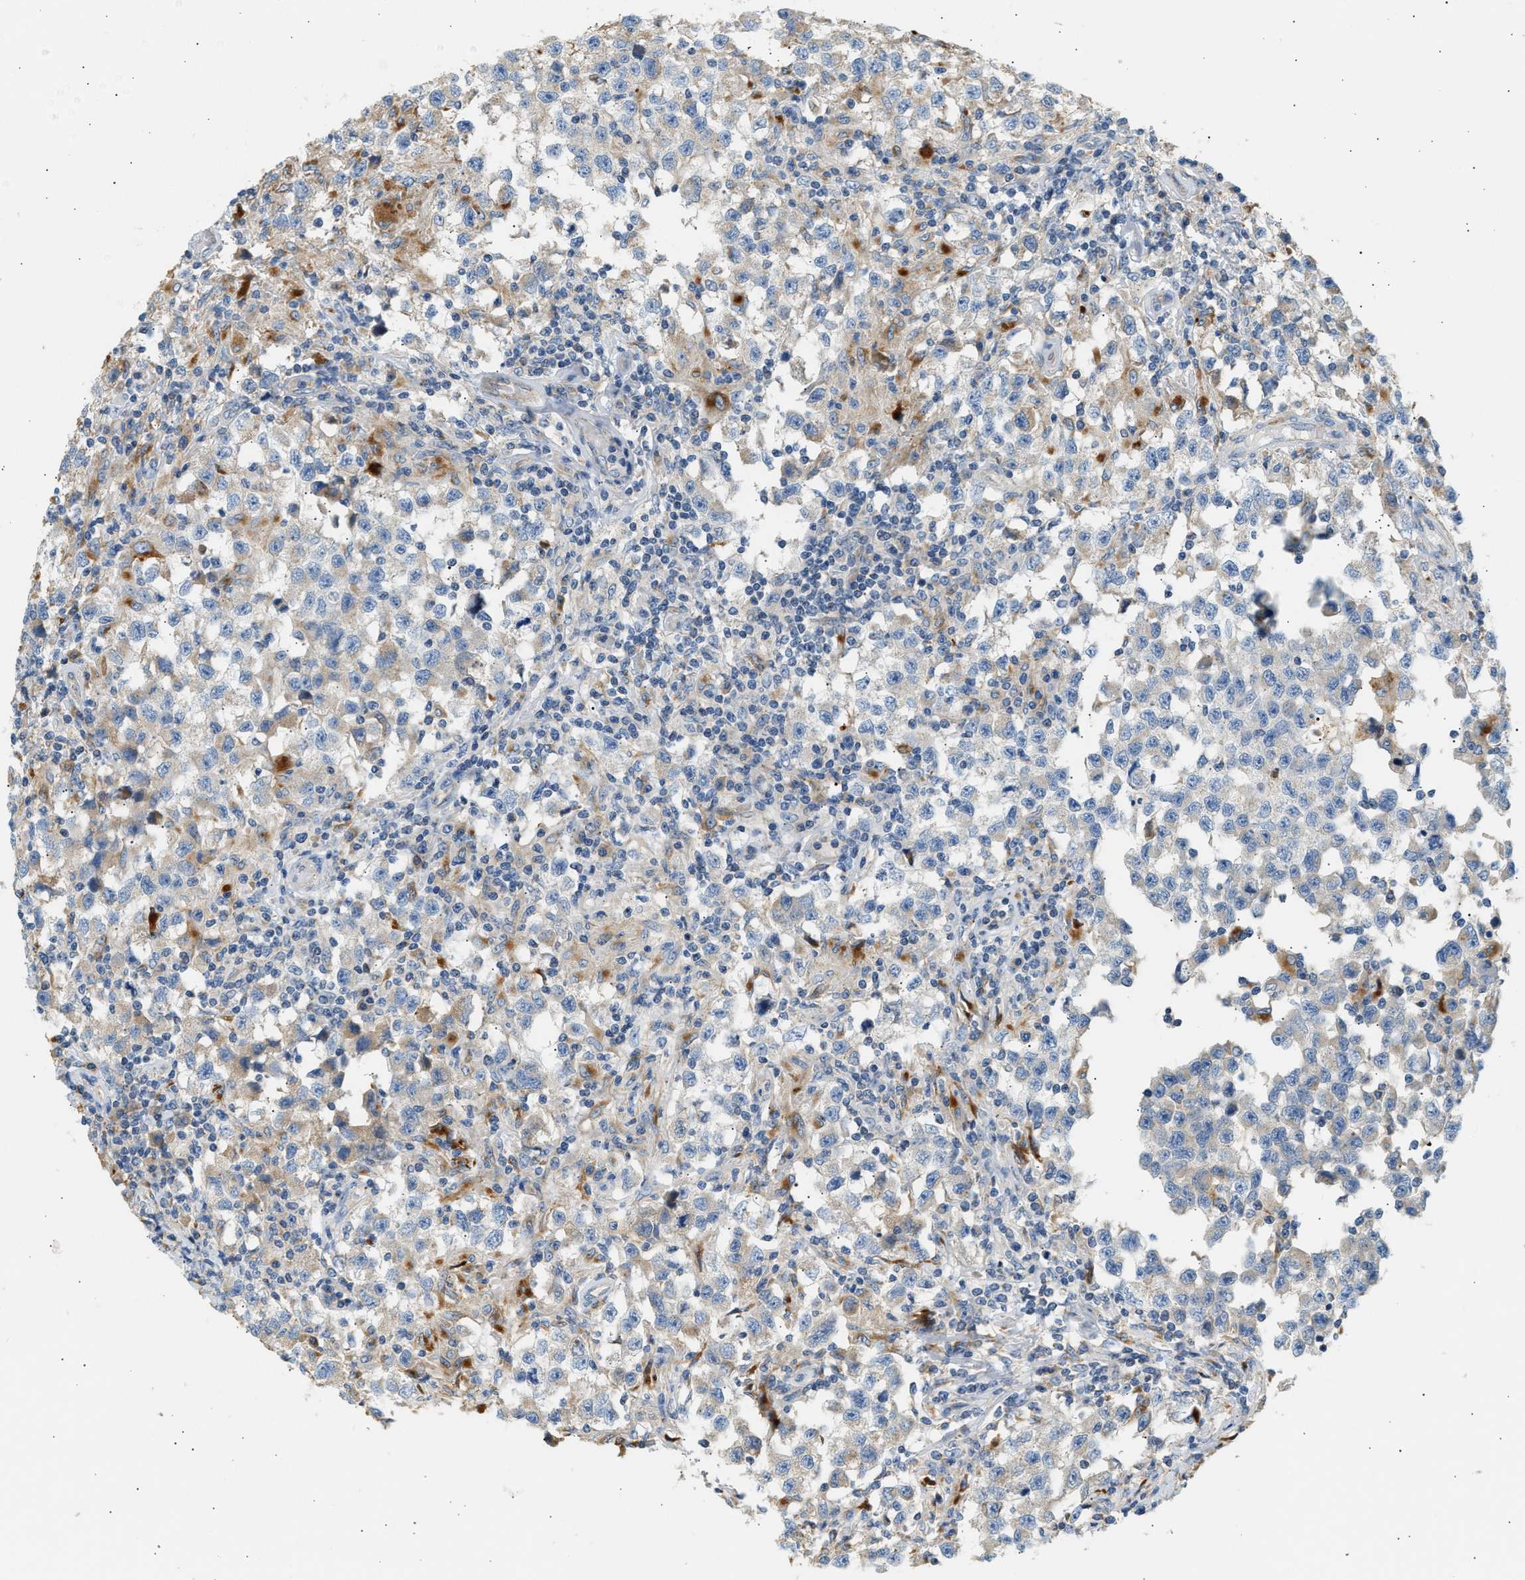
{"staining": {"intensity": "weak", "quantity": ">75%", "location": "cytoplasmic/membranous"}, "tissue": "testis cancer", "cell_type": "Tumor cells", "image_type": "cancer", "snomed": [{"axis": "morphology", "description": "Carcinoma, Embryonal, NOS"}, {"axis": "topography", "description": "Testis"}], "caption": "Brown immunohistochemical staining in testis cancer displays weak cytoplasmic/membranous expression in approximately >75% of tumor cells. The staining is performed using DAB (3,3'-diaminobenzidine) brown chromogen to label protein expression. The nuclei are counter-stained blue using hematoxylin.", "gene": "ENTHD1", "patient": {"sex": "male", "age": 21}}